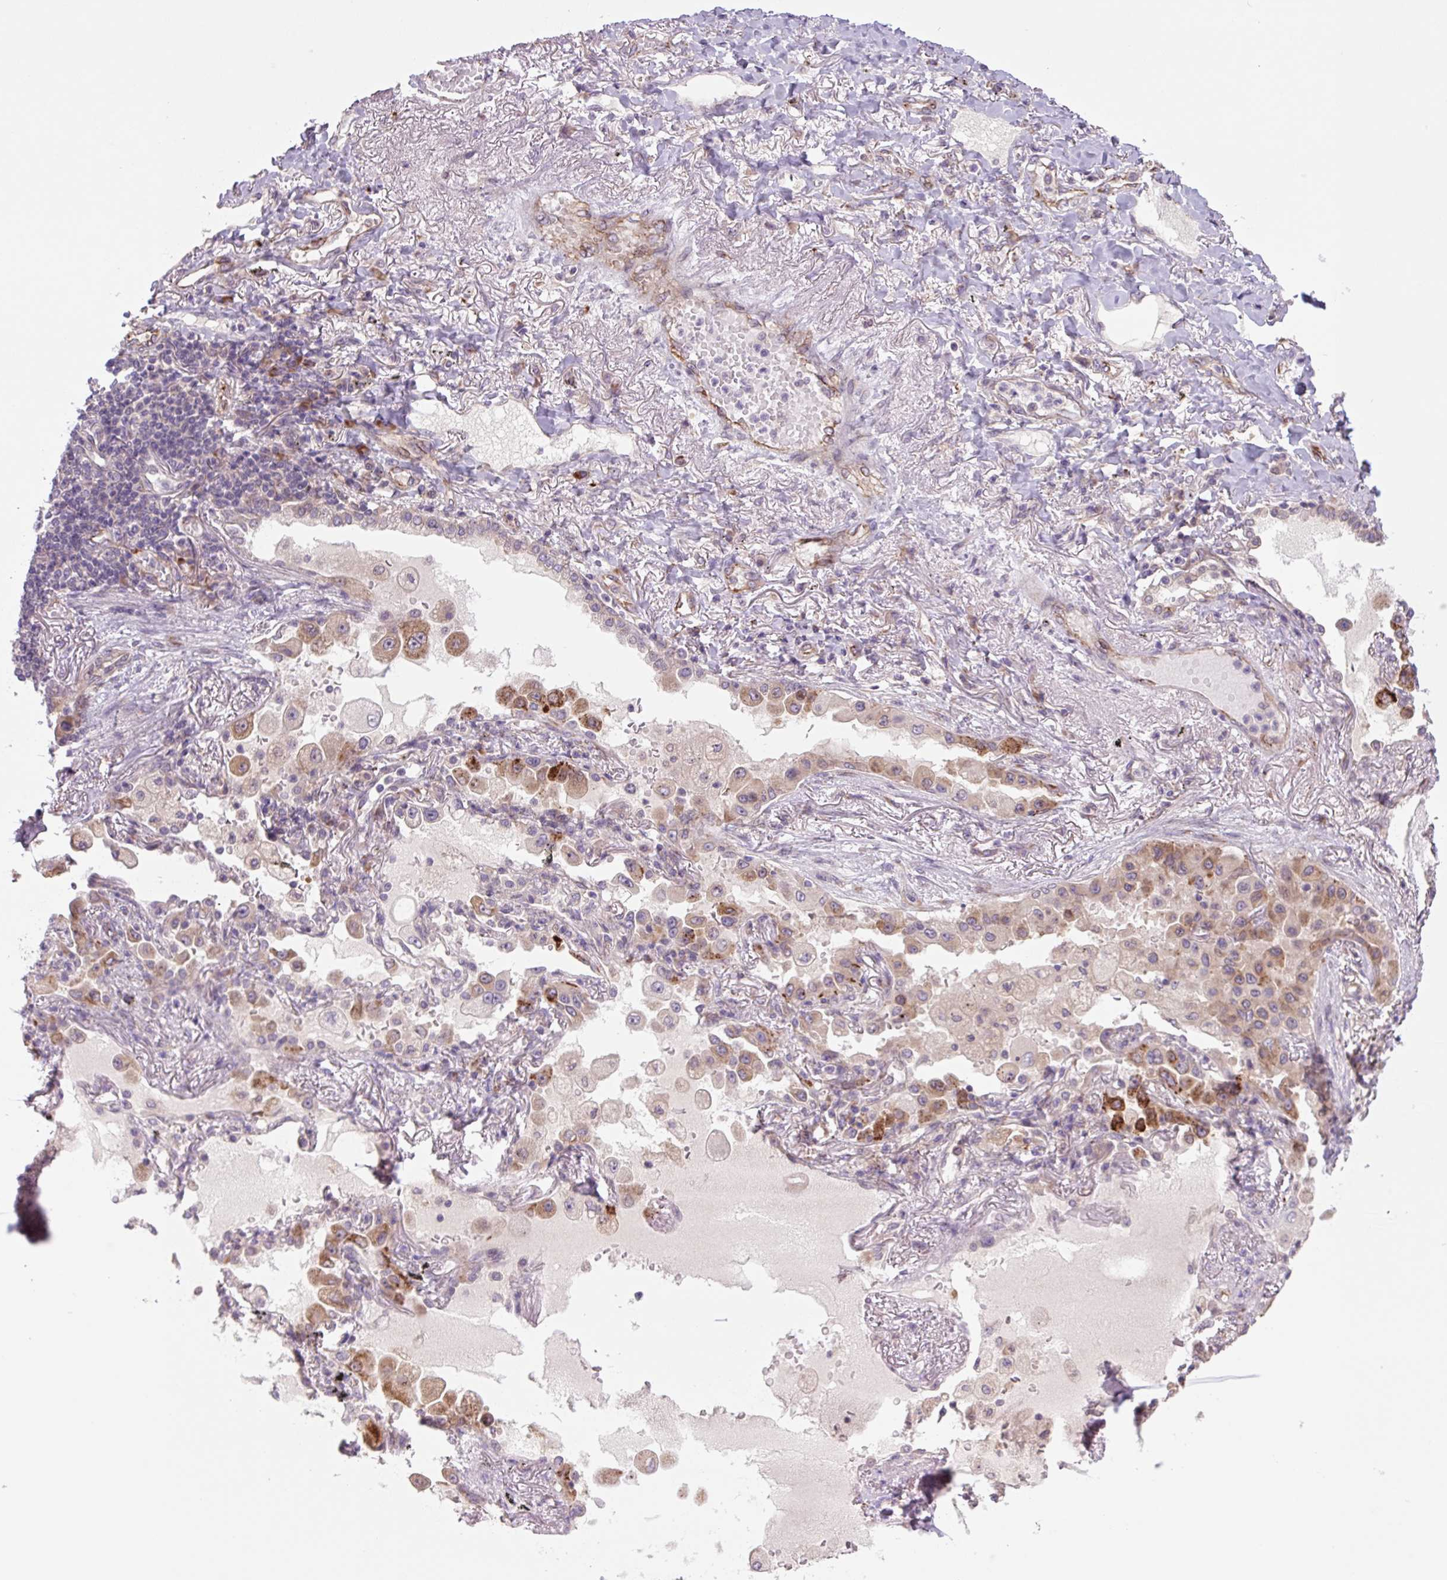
{"staining": {"intensity": "strong", "quantity": "25%-75%", "location": "cytoplasmic/membranous"}, "tissue": "lung cancer", "cell_type": "Tumor cells", "image_type": "cancer", "snomed": [{"axis": "morphology", "description": "Squamous cell carcinoma, NOS"}, {"axis": "topography", "description": "Lung"}], "caption": "This is an image of IHC staining of lung squamous cell carcinoma, which shows strong positivity in the cytoplasmic/membranous of tumor cells.", "gene": "PLA2G4A", "patient": {"sex": "male", "age": 74}}